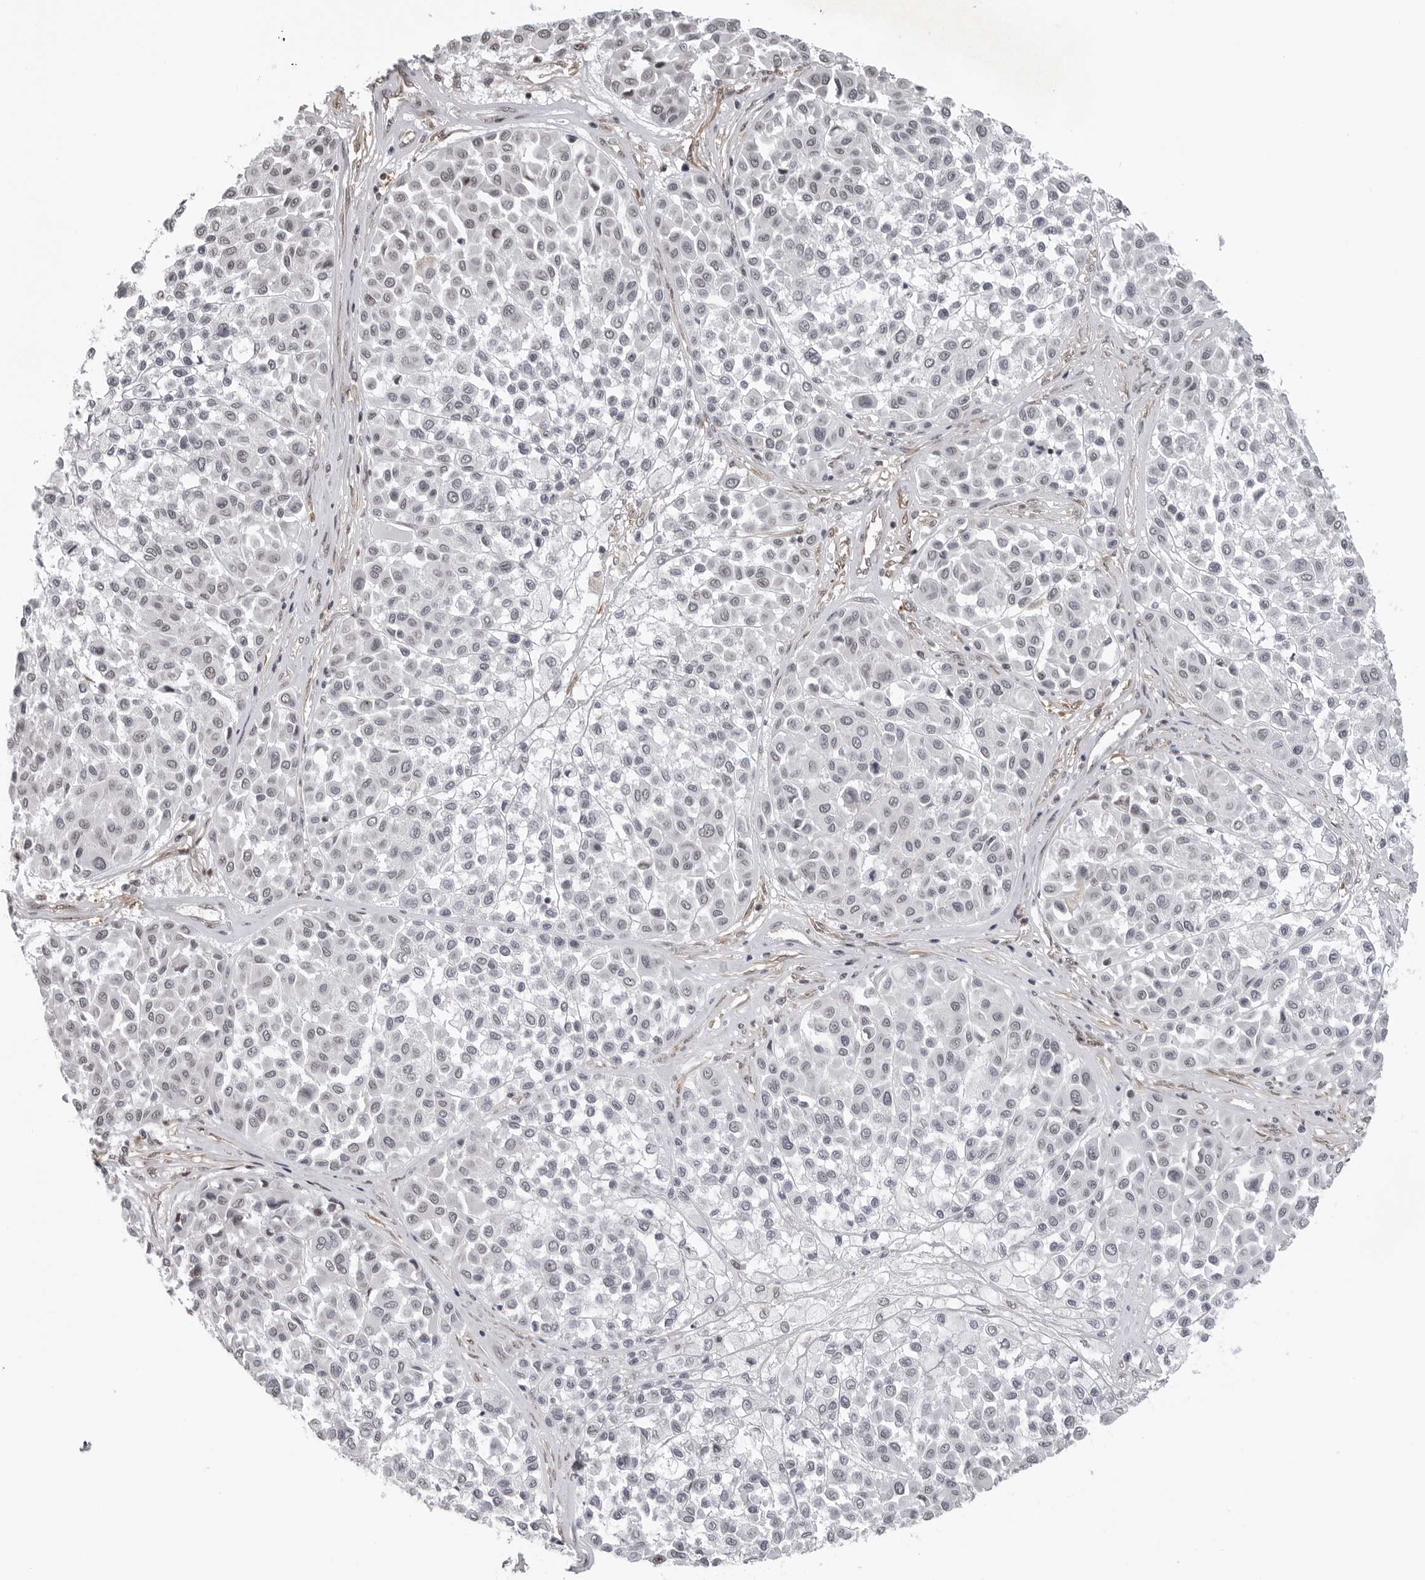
{"staining": {"intensity": "negative", "quantity": "none", "location": "none"}, "tissue": "melanoma", "cell_type": "Tumor cells", "image_type": "cancer", "snomed": [{"axis": "morphology", "description": "Malignant melanoma, Metastatic site"}, {"axis": "topography", "description": "Soft tissue"}], "caption": "Tumor cells are negative for protein expression in human melanoma. Nuclei are stained in blue.", "gene": "MAF", "patient": {"sex": "male", "age": 41}}